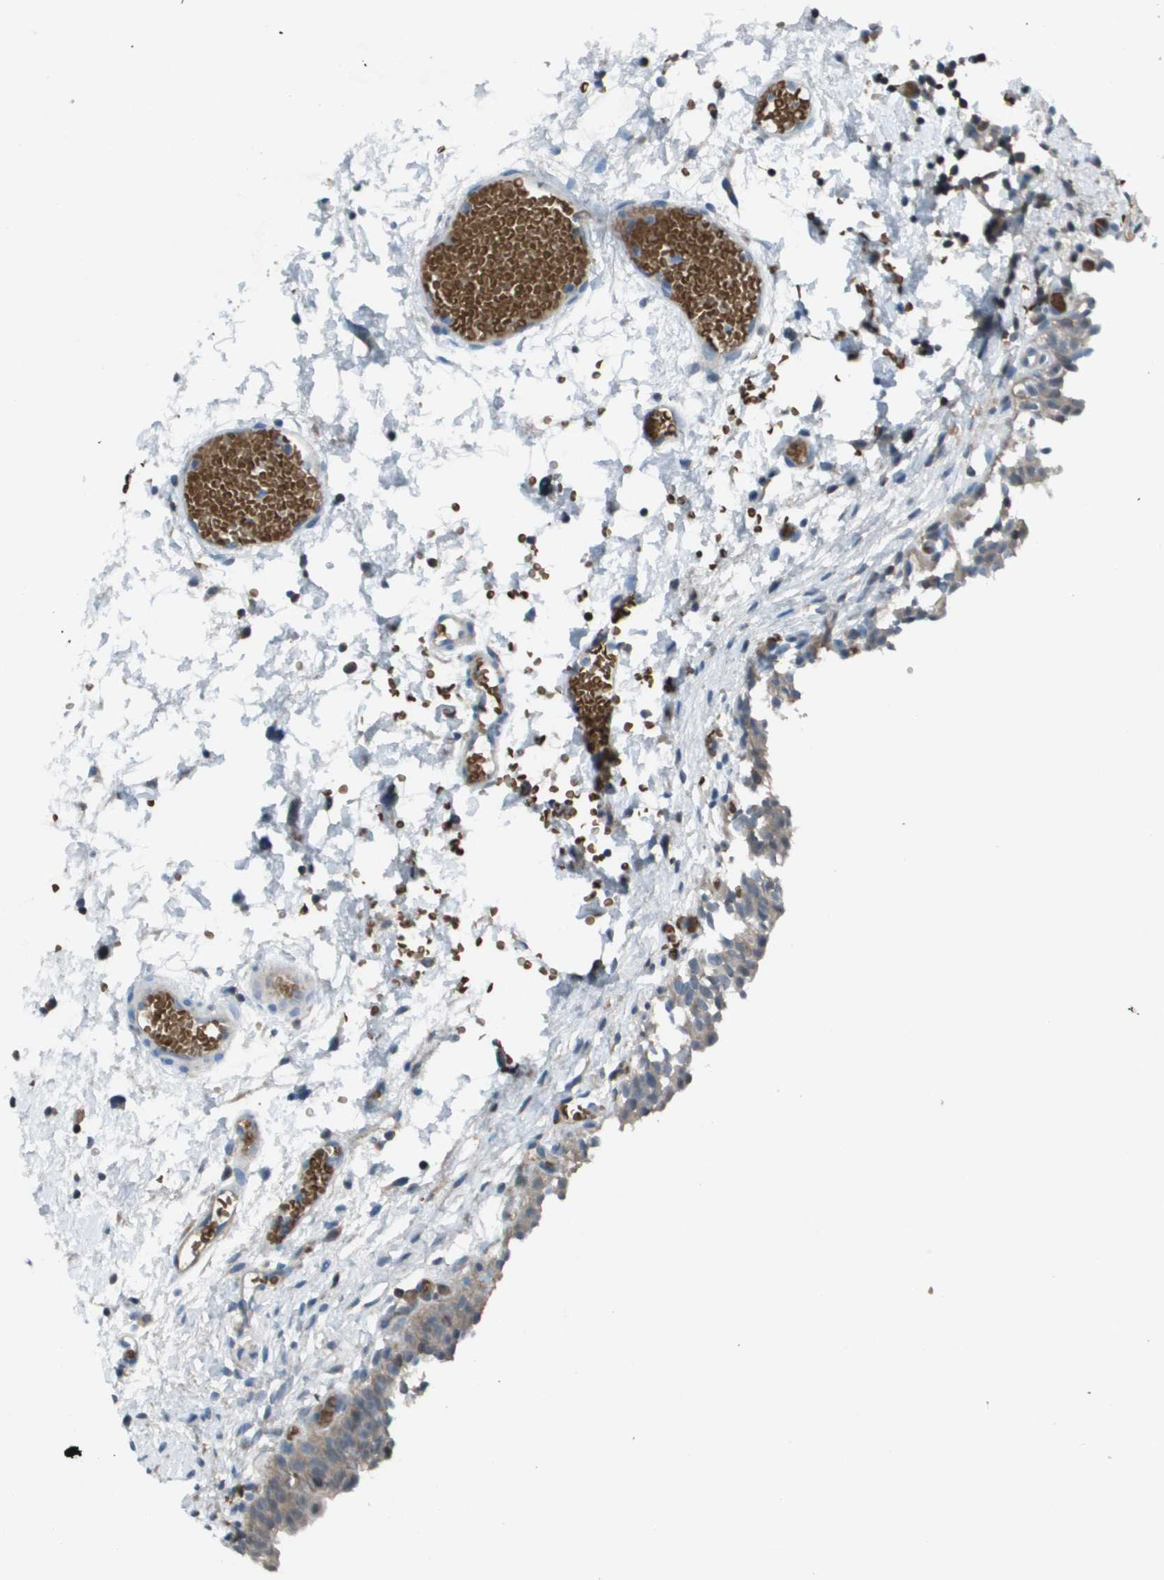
{"staining": {"intensity": "weak", "quantity": ">75%", "location": "cytoplasmic/membranous"}, "tissue": "urinary bladder", "cell_type": "Urothelial cells", "image_type": "normal", "snomed": [{"axis": "morphology", "description": "Normal tissue, NOS"}, {"axis": "topography", "description": "Urinary bladder"}], "caption": "A micrograph showing weak cytoplasmic/membranous staining in approximately >75% of urothelial cells in normal urinary bladder, as visualized by brown immunohistochemical staining.", "gene": "CAMK4", "patient": {"sex": "male", "age": 55}}